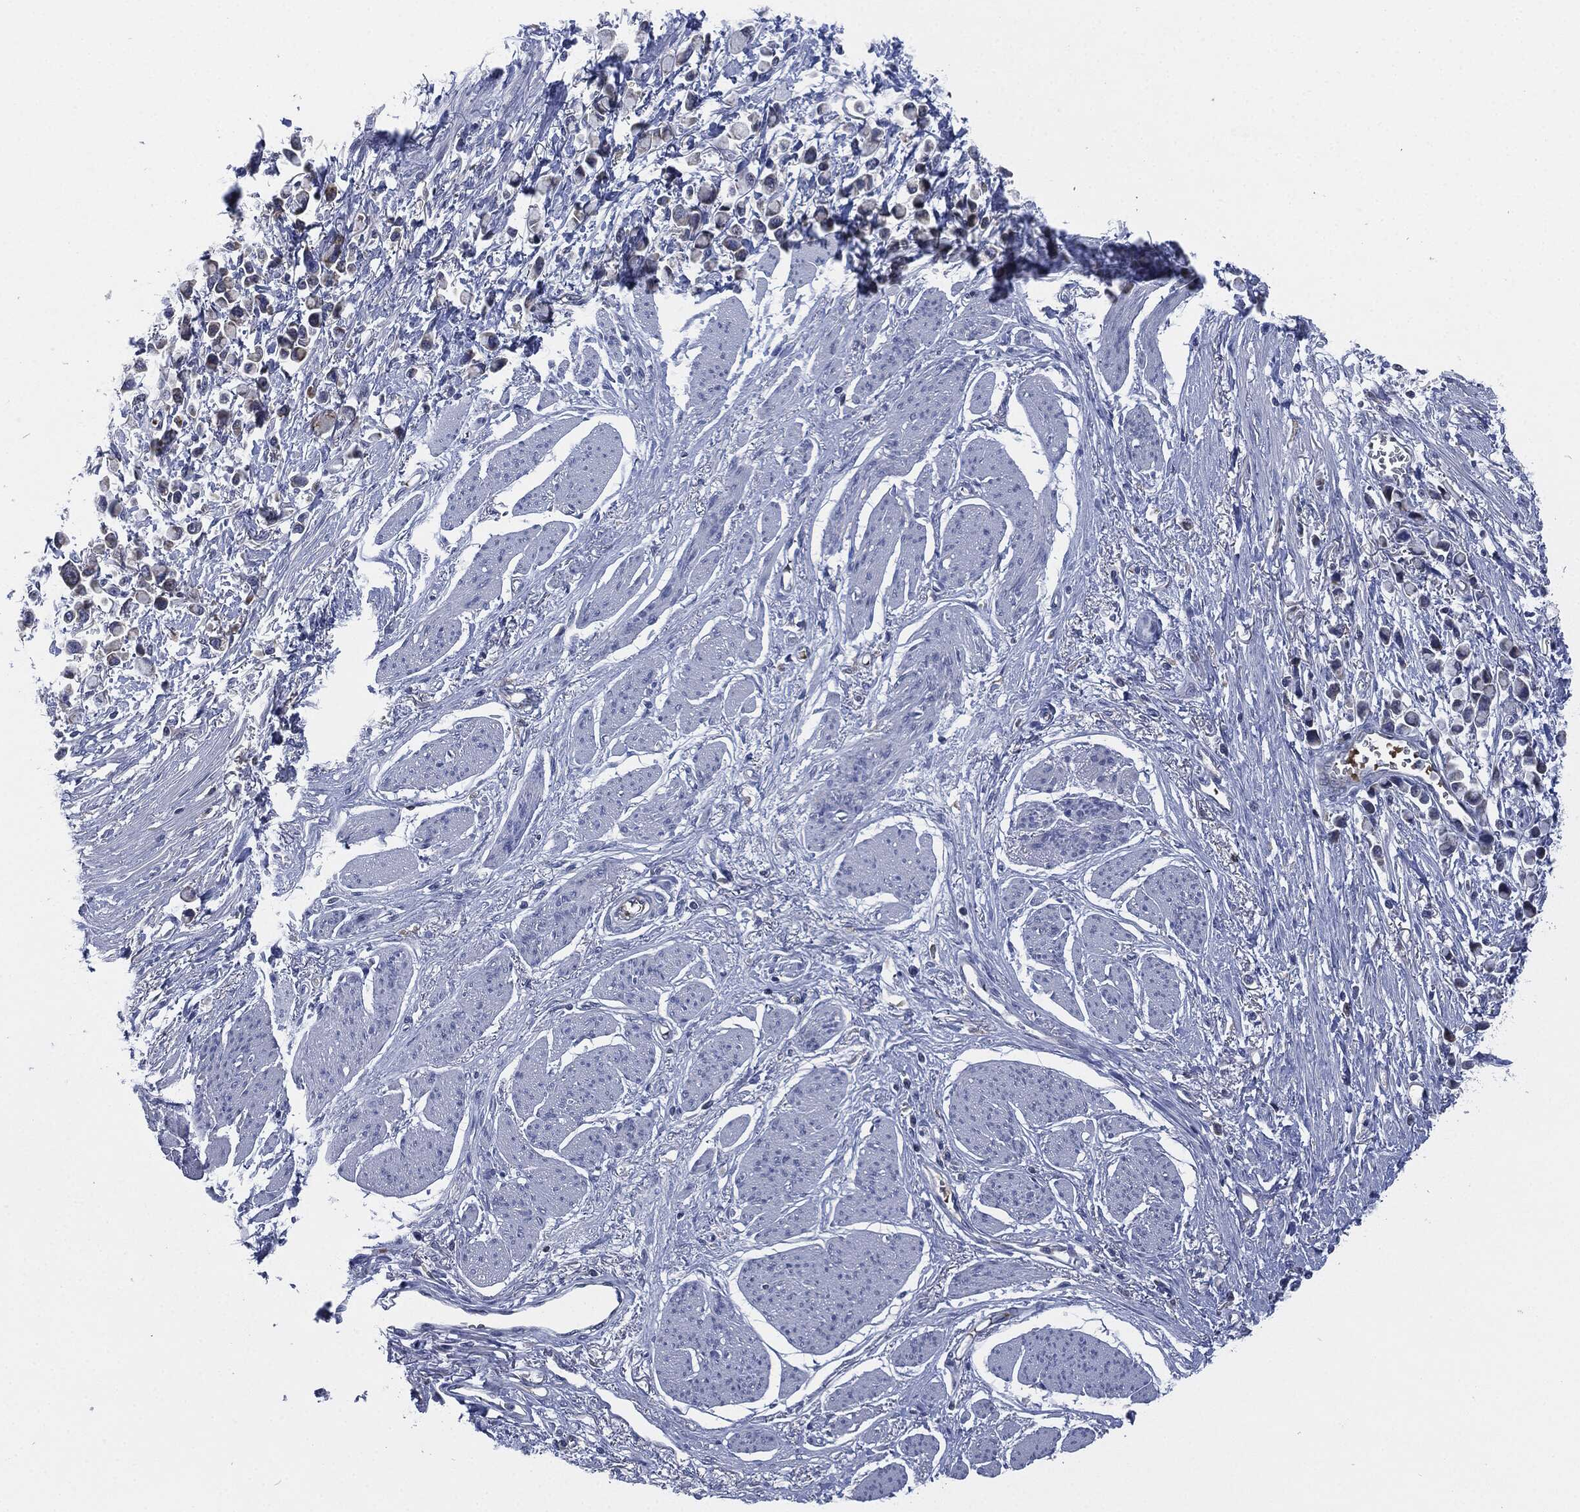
{"staining": {"intensity": "negative", "quantity": "none", "location": "none"}, "tissue": "stomach cancer", "cell_type": "Tumor cells", "image_type": "cancer", "snomed": [{"axis": "morphology", "description": "Adenocarcinoma, NOS"}, {"axis": "topography", "description": "Stomach"}], "caption": "Tumor cells are negative for brown protein staining in adenocarcinoma (stomach).", "gene": "SIGLEC9", "patient": {"sex": "female", "age": 81}}